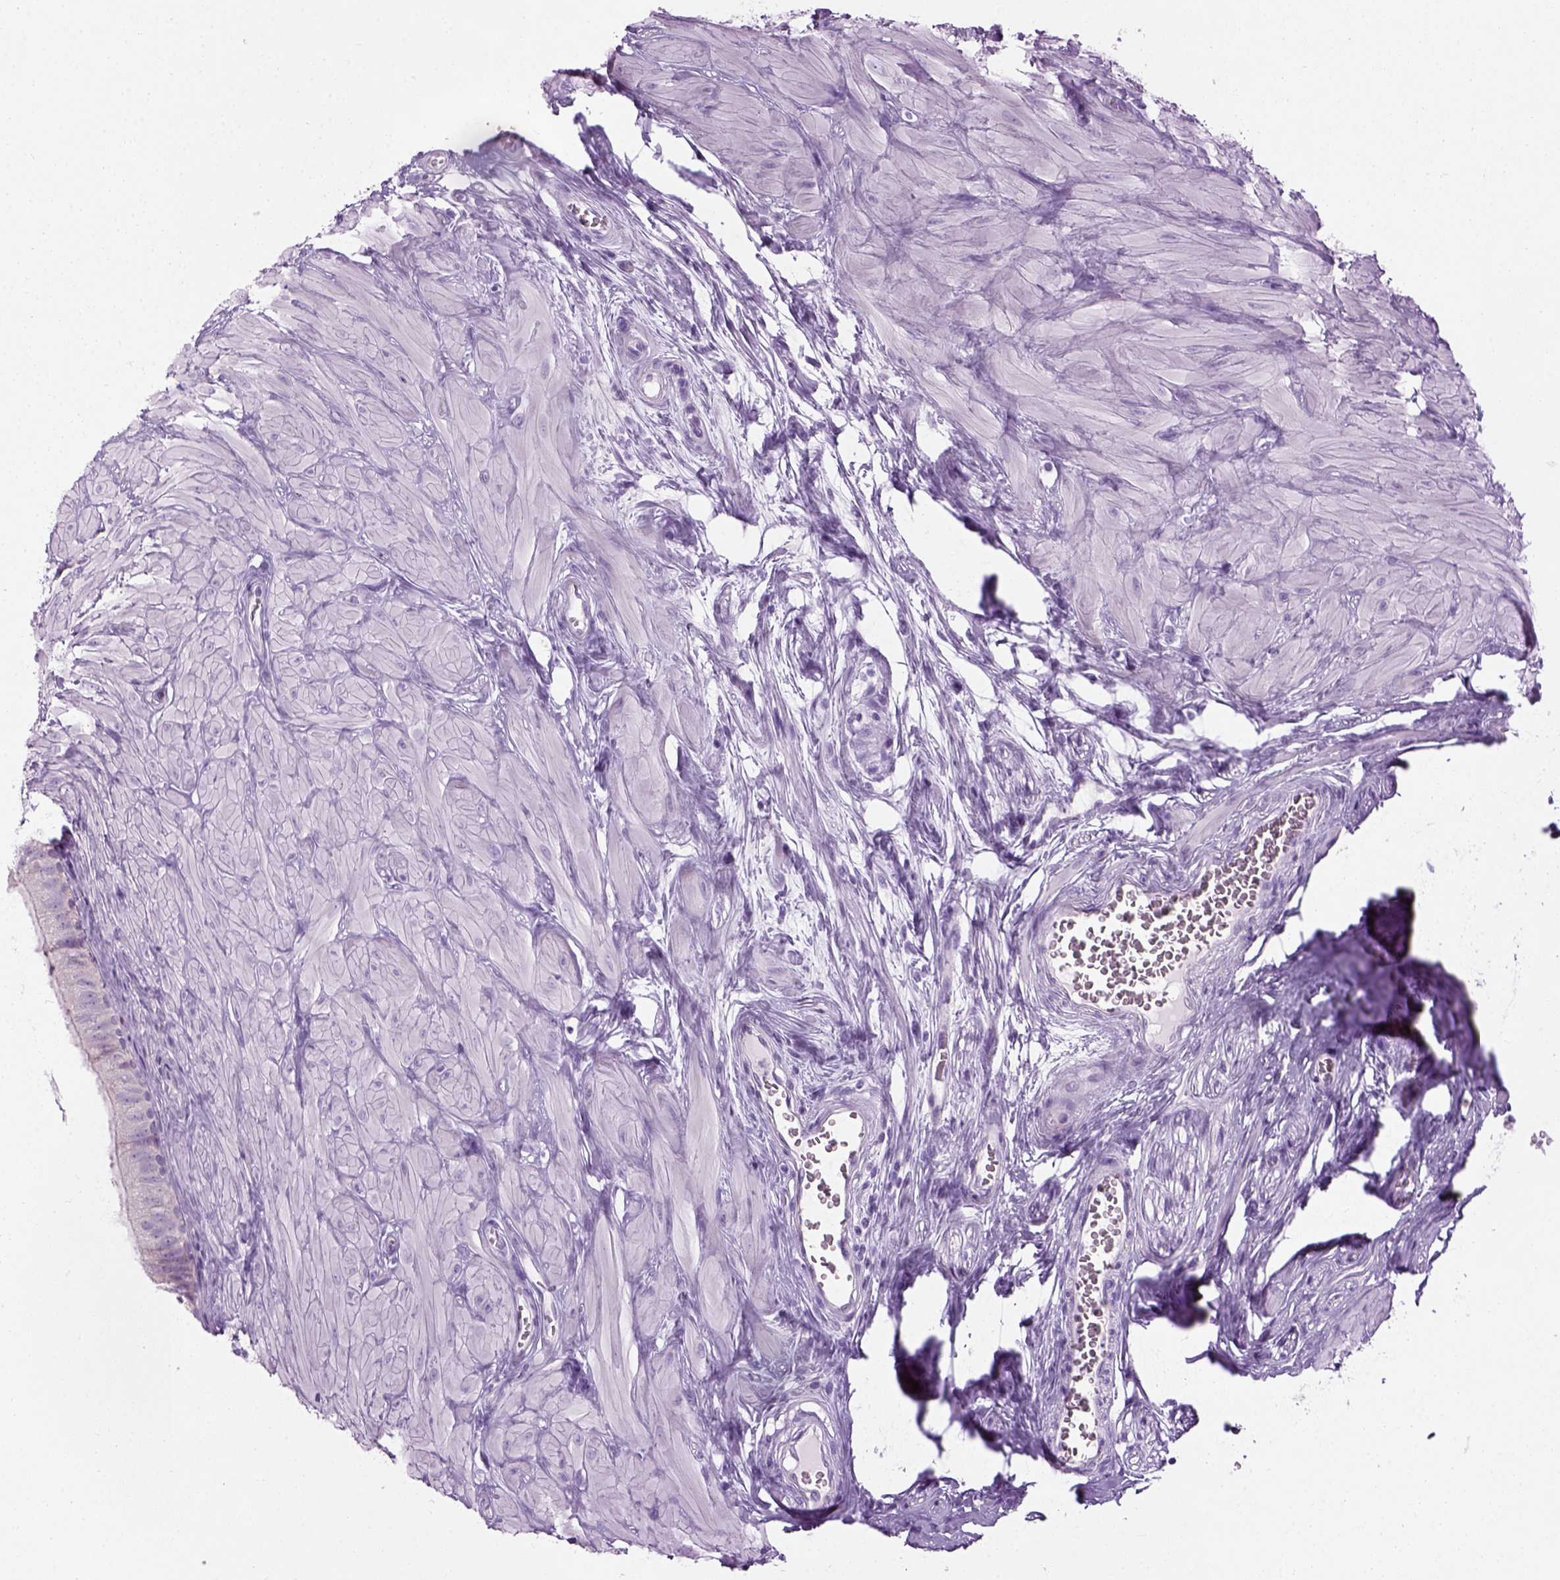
{"staining": {"intensity": "negative", "quantity": "none", "location": "none"}, "tissue": "epididymis", "cell_type": "Glandular cells", "image_type": "normal", "snomed": [{"axis": "morphology", "description": "Normal tissue, NOS"}, {"axis": "topography", "description": "Epididymis"}], "caption": "An image of epididymis stained for a protein shows no brown staining in glandular cells. Brightfield microscopy of IHC stained with DAB (3,3'-diaminobenzidine) (brown) and hematoxylin (blue), captured at high magnification.", "gene": "CIBAR2", "patient": {"sex": "male", "age": 37}}